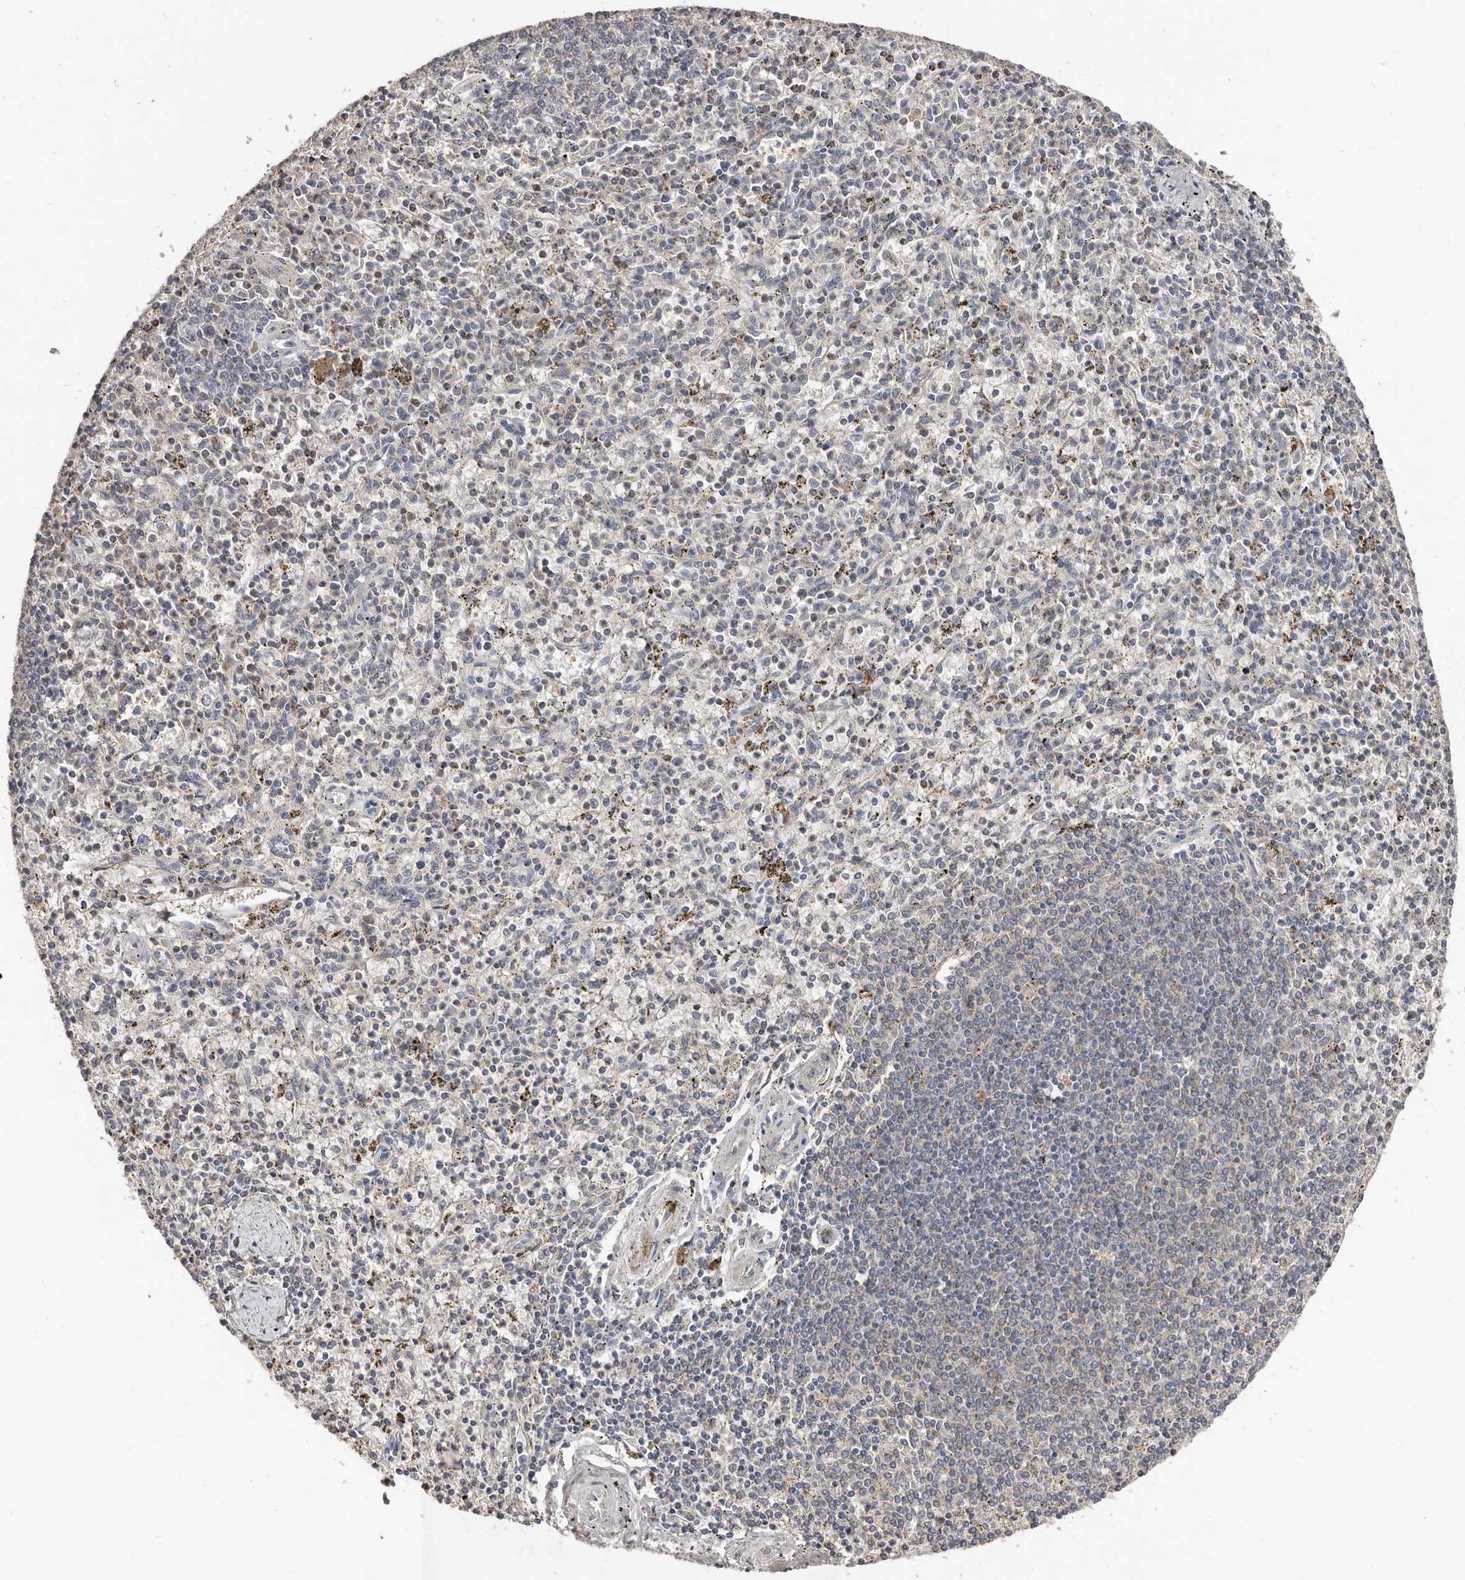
{"staining": {"intensity": "weak", "quantity": "<25%", "location": "cytoplasmic/membranous"}, "tissue": "spleen", "cell_type": "Cells in red pulp", "image_type": "normal", "snomed": [{"axis": "morphology", "description": "Normal tissue, NOS"}, {"axis": "topography", "description": "Spleen"}], "caption": "Immunohistochemistry micrograph of unremarkable spleen: human spleen stained with DAB shows no significant protein expression in cells in red pulp. (IHC, brightfield microscopy, high magnification).", "gene": "SLC39A2", "patient": {"sex": "male", "age": 72}}